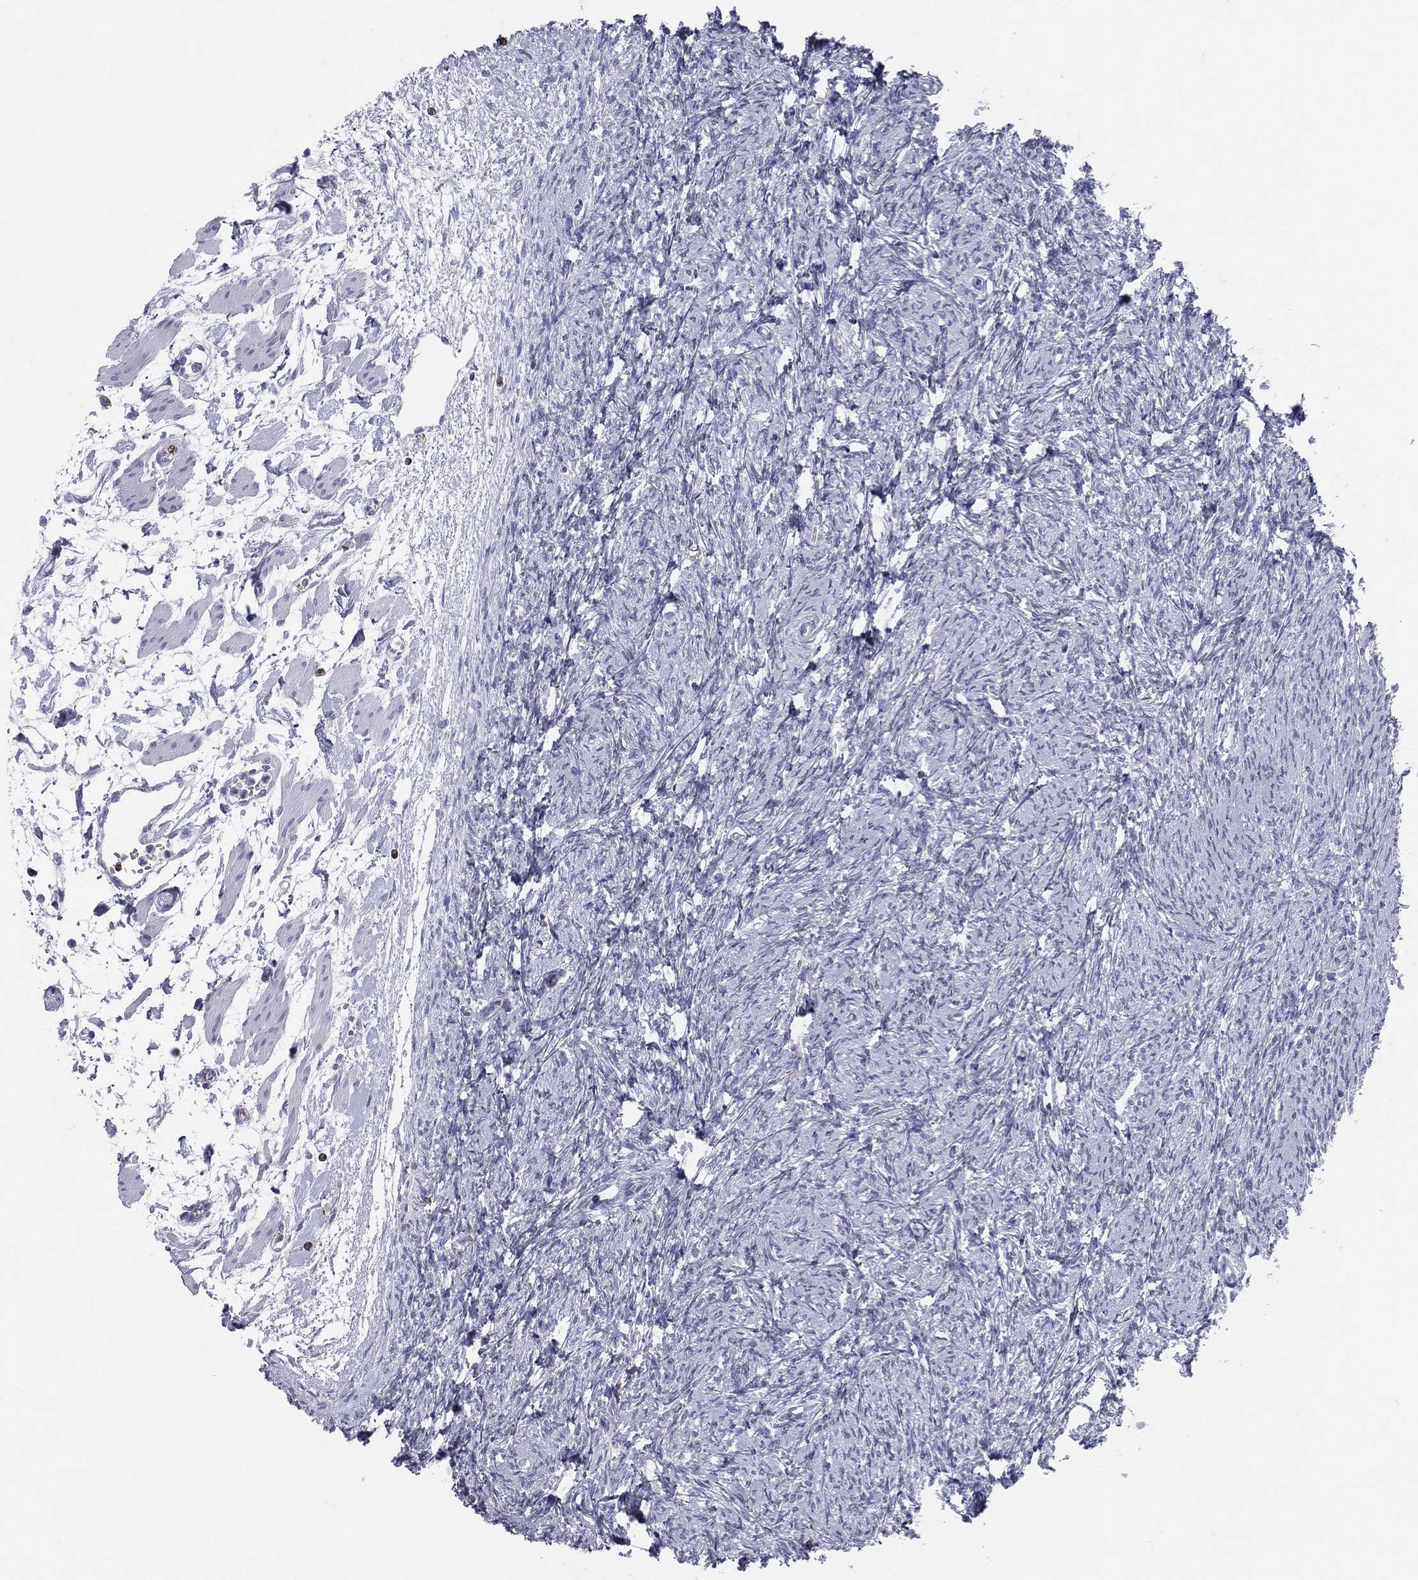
{"staining": {"intensity": "negative", "quantity": "none", "location": "none"}, "tissue": "ovary", "cell_type": "Follicle cells", "image_type": "normal", "snomed": [{"axis": "morphology", "description": "Normal tissue, NOS"}, {"axis": "topography", "description": "Fallopian tube"}, {"axis": "topography", "description": "Ovary"}], "caption": "The histopathology image shows no significant expression in follicle cells of ovary.", "gene": "CTSW", "patient": {"sex": "female", "age": 33}}